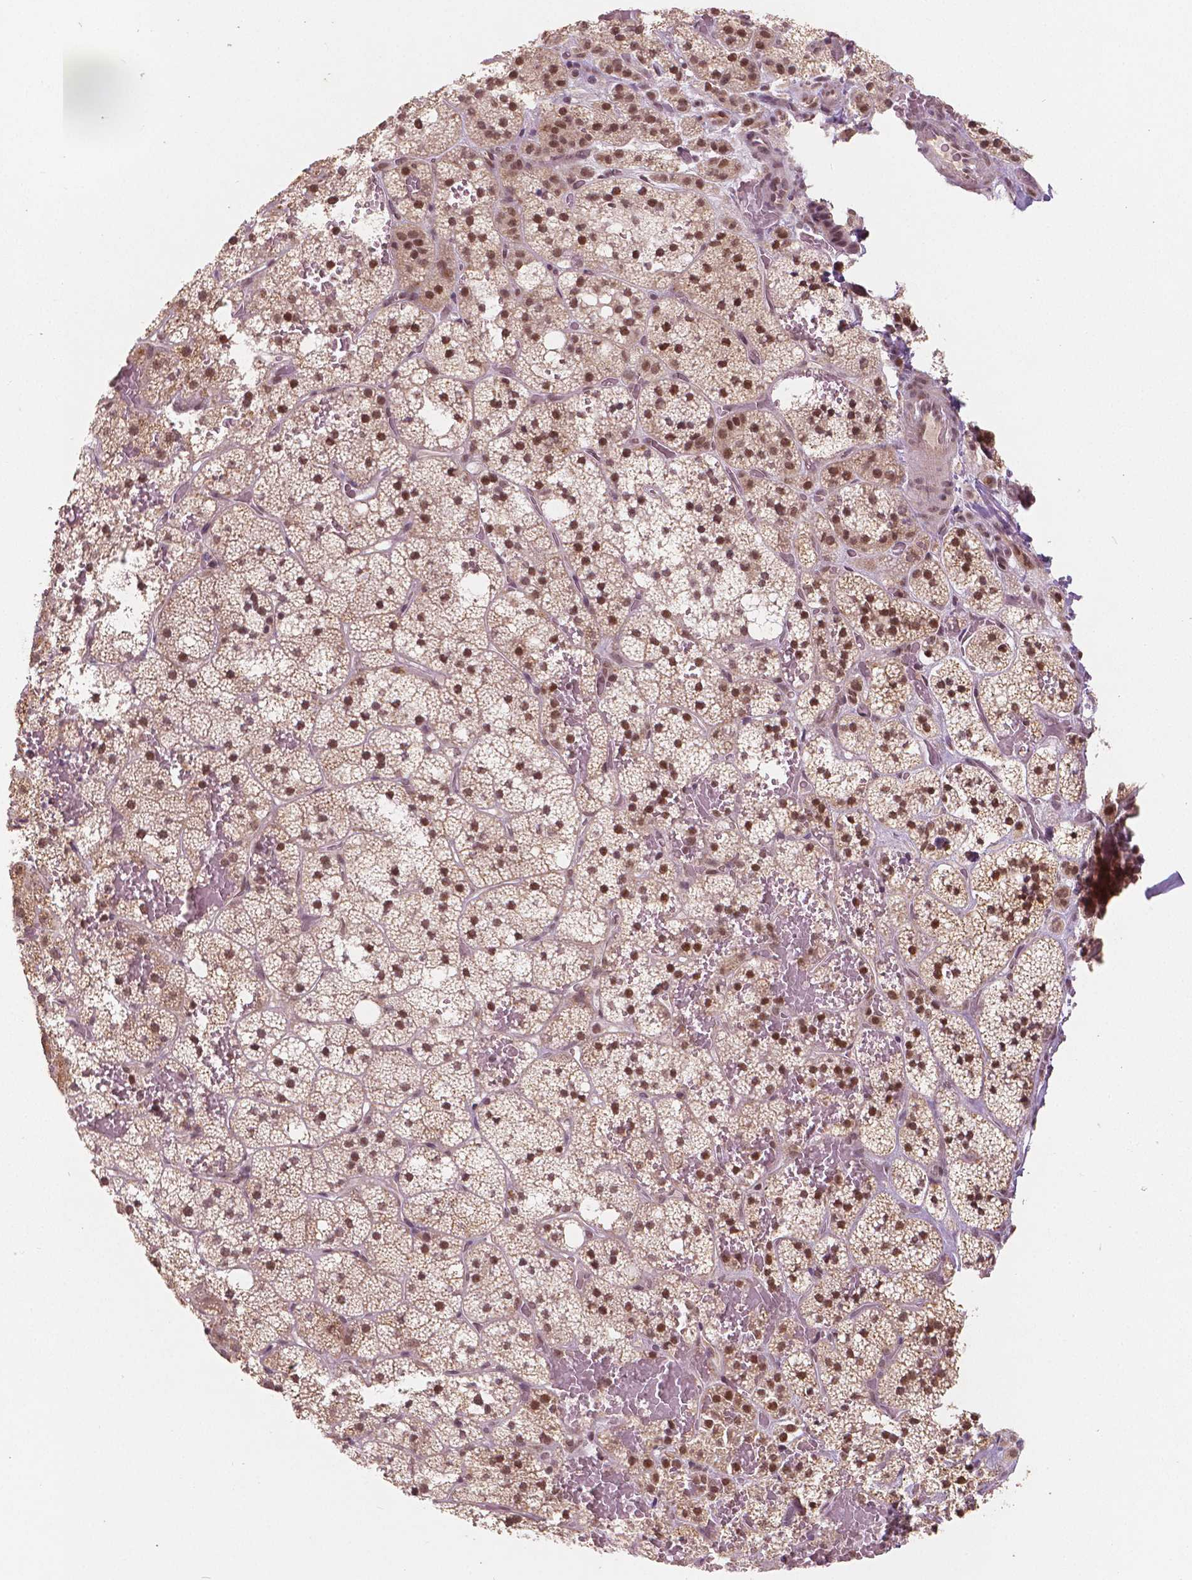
{"staining": {"intensity": "strong", "quantity": "25%-75%", "location": "cytoplasmic/membranous,nuclear"}, "tissue": "adrenal gland", "cell_type": "Glandular cells", "image_type": "normal", "snomed": [{"axis": "morphology", "description": "Normal tissue, NOS"}, {"axis": "topography", "description": "Adrenal gland"}], "caption": "IHC staining of benign adrenal gland, which reveals high levels of strong cytoplasmic/membranous,nuclear staining in about 25%-75% of glandular cells indicating strong cytoplasmic/membranous,nuclear protein expression. The staining was performed using DAB (3,3'-diaminobenzidine) (brown) for protein detection and nuclei were counterstained in hematoxylin (blue).", "gene": "NSD2", "patient": {"sex": "male", "age": 53}}